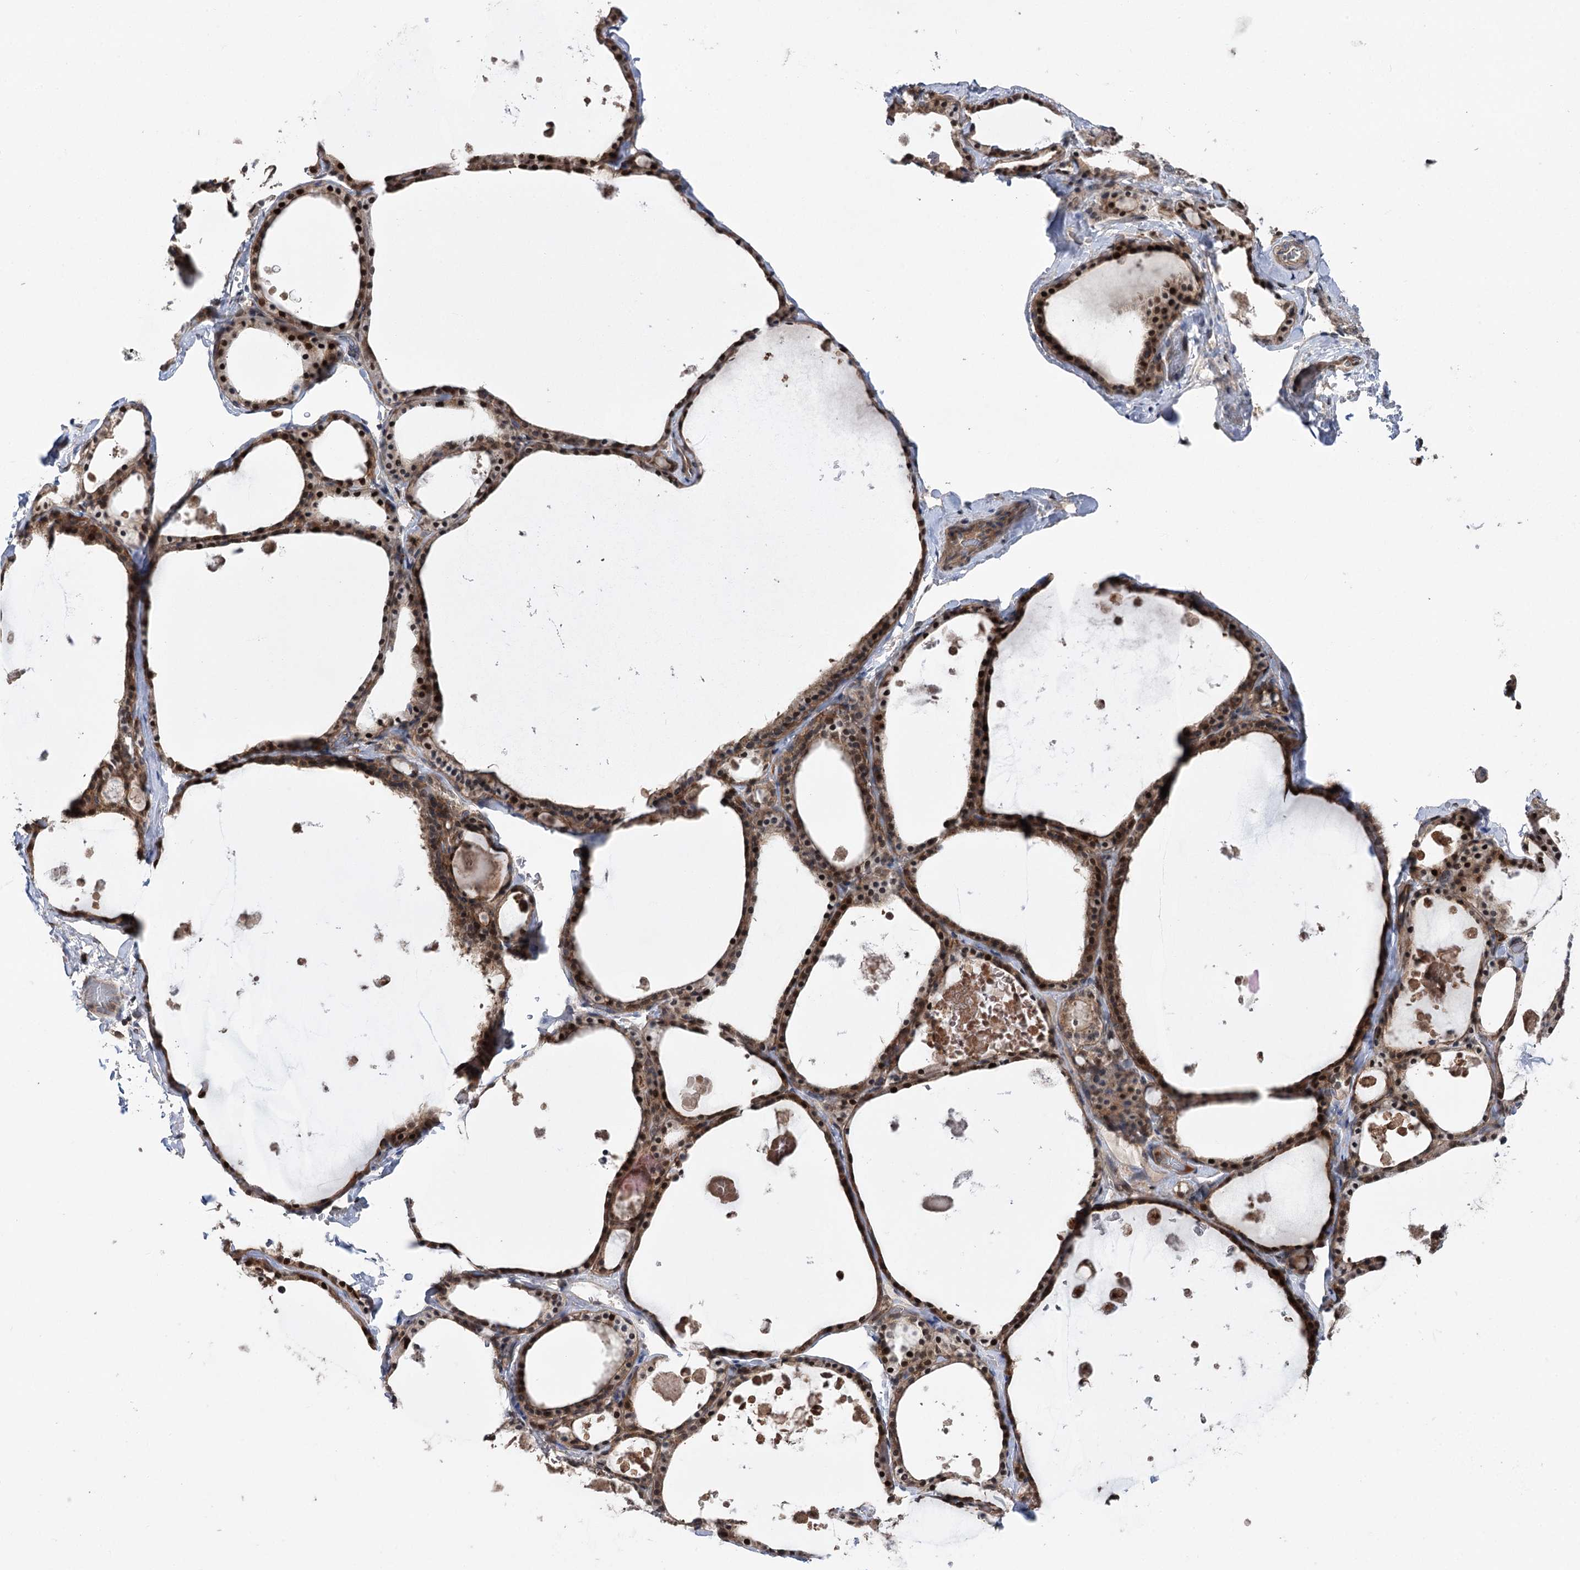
{"staining": {"intensity": "strong", "quantity": ">75%", "location": "cytoplasmic/membranous,nuclear"}, "tissue": "thyroid gland", "cell_type": "Glandular cells", "image_type": "normal", "snomed": [{"axis": "morphology", "description": "Normal tissue, NOS"}, {"axis": "topography", "description": "Thyroid gland"}], "caption": "Thyroid gland stained with DAB IHC displays high levels of strong cytoplasmic/membranous,nuclear staining in approximately >75% of glandular cells.", "gene": "STX6", "patient": {"sex": "male", "age": 56}}